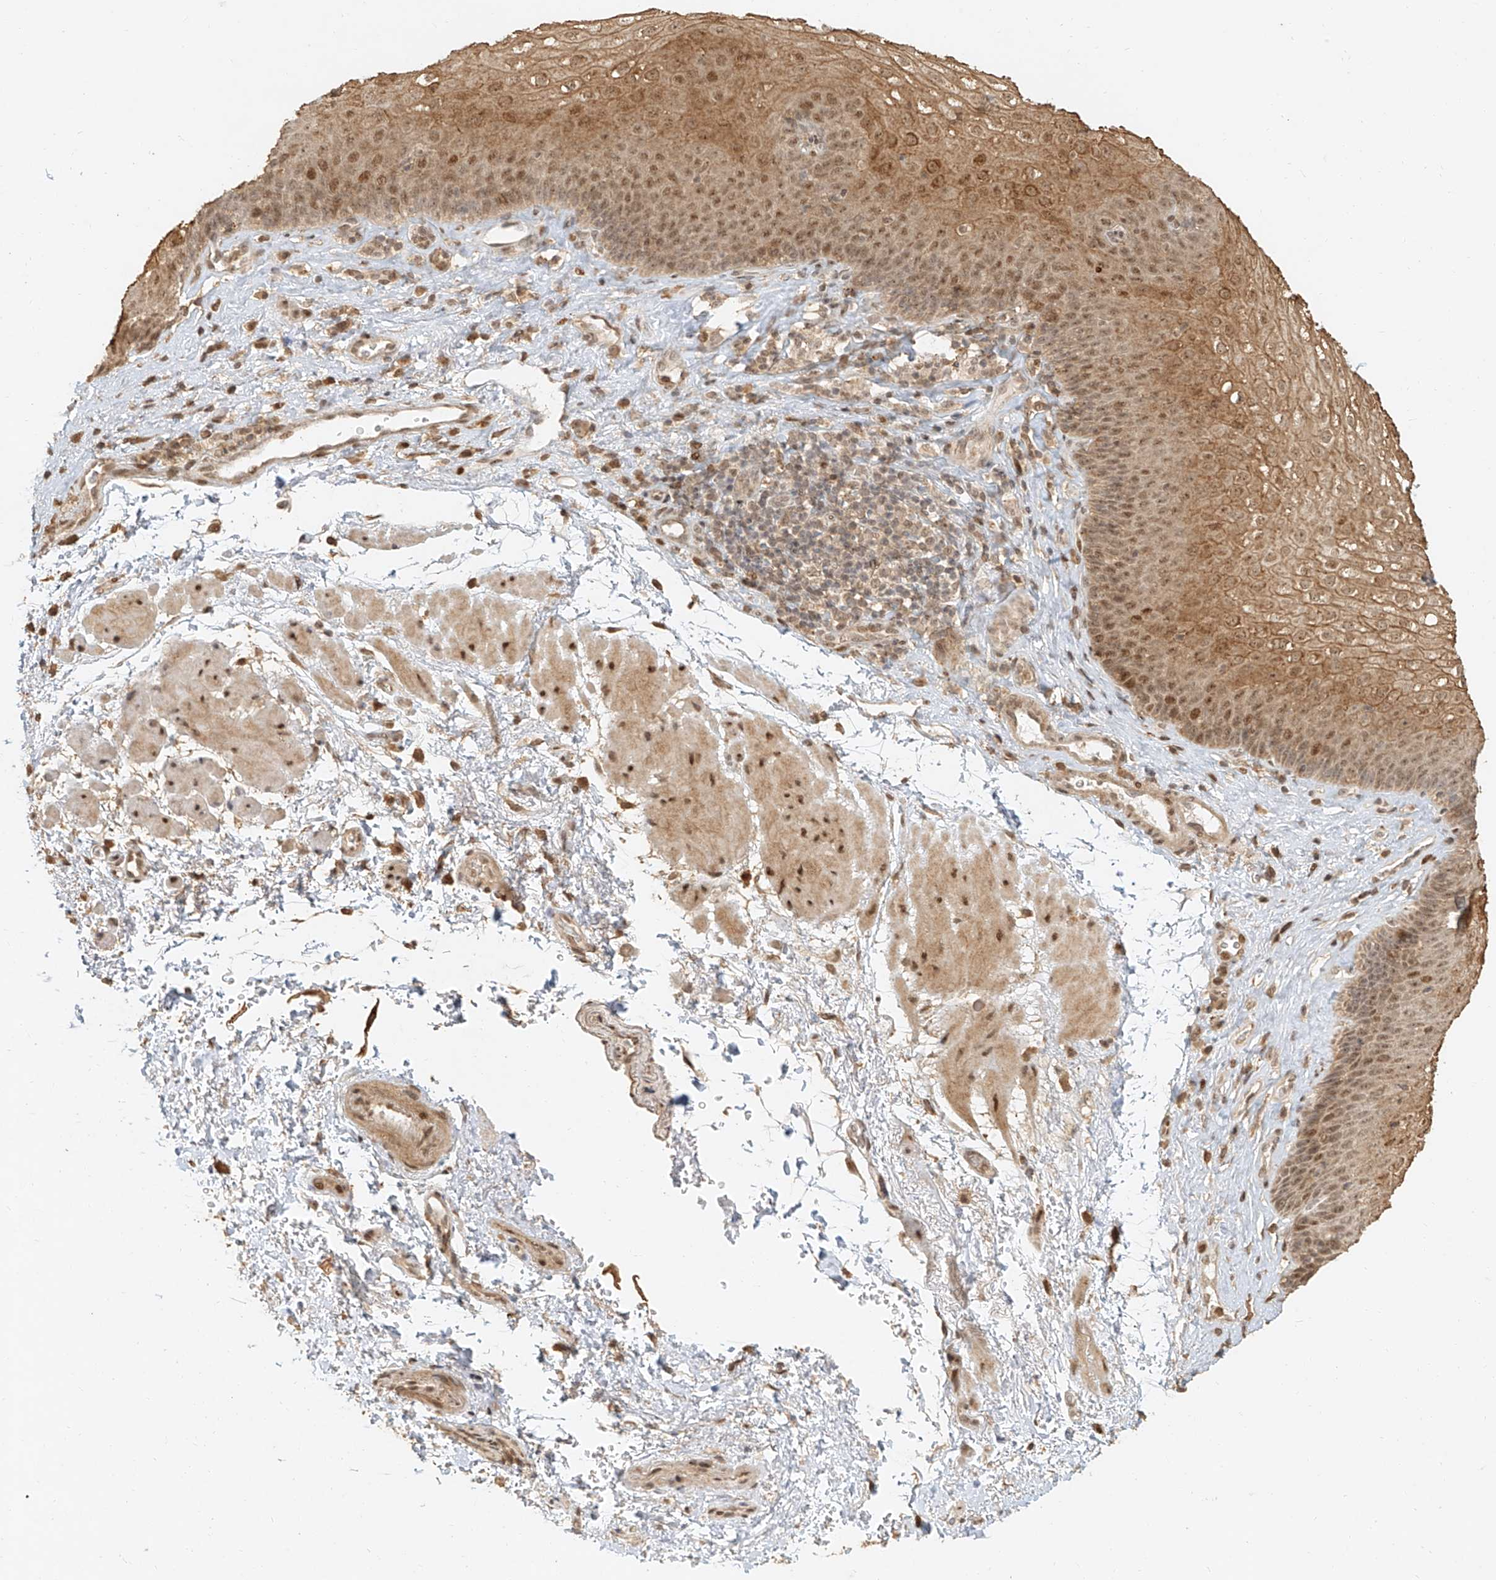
{"staining": {"intensity": "moderate", "quantity": ">75%", "location": "cytoplasmic/membranous,nuclear"}, "tissue": "esophagus", "cell_type": "Squamous epithelial cells", "image_type": "normal", "snomed": [{"axis": "morphology", "description": "Normal tissue, NOS"}, {"axis": "topography", "description": "Esophagus"}], "caption": "An immunohistochemistry (IHC) histopathology image of benign tissue is shown. Protein staining in brown labels moderate cytoplasmic/membranous,nuclear positivity in esophagus within squamous epithelial cells.", "gene": "CXorf58", "patient": {"sex": "female", "age": 66}}